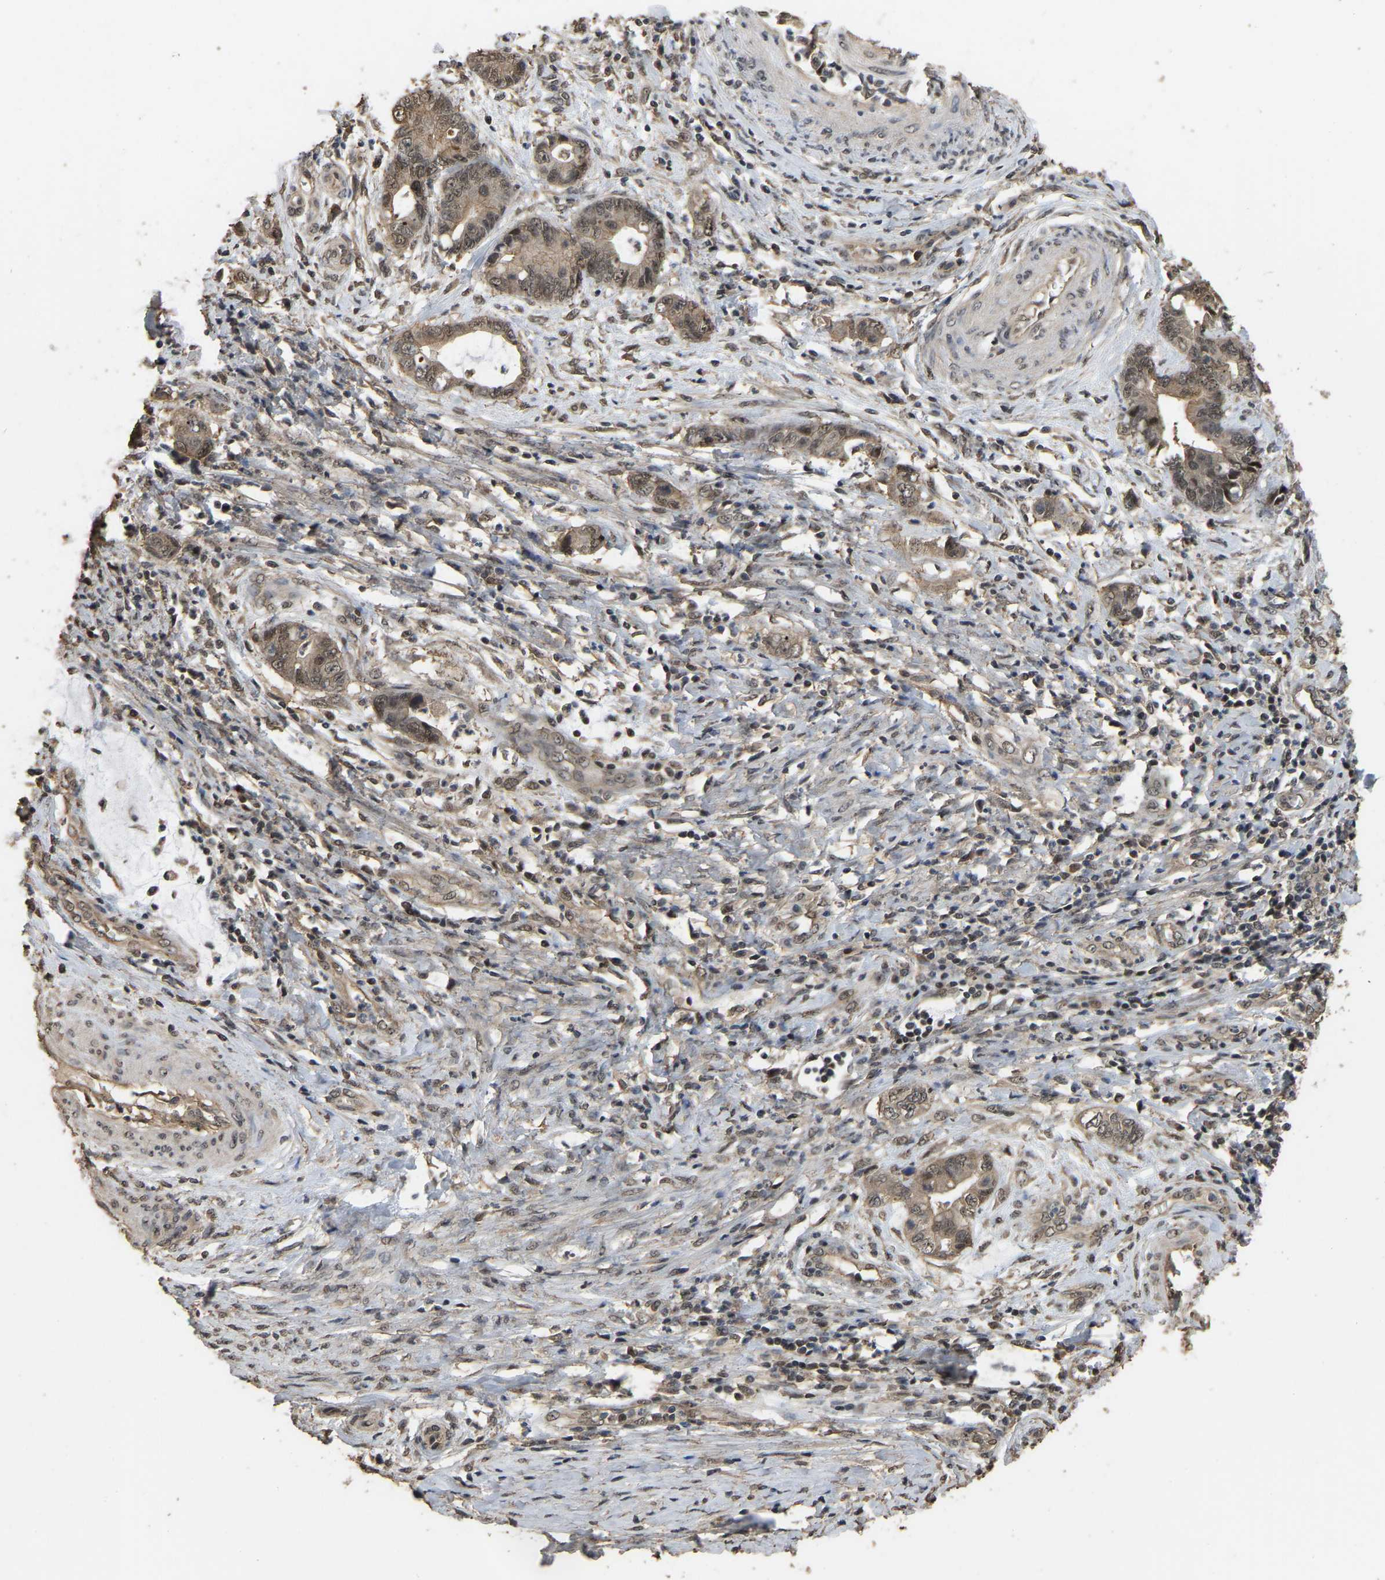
{"staining": {"intensity": "moderate", "quantity": ">75%", "location": "cytoplasmic/membranous"}, "tissue": "cervical cancer", "cell_type": "Tumor cells", "image_type": "cancer", "snomed": [{"axis": "morphology", "description": "Adenocarcinoma, NOS"}, {"axis": "topography", "description": "Cervix"}], "caption": "This image reveals IHC staining of human adenocarcinoma (cervical), with medium moderate cytoplasmic/membranous expression in approximately >75% of tumor cells.", "gene": "ARHGAP23", "patient": {"sex": "female", "age": 44}}